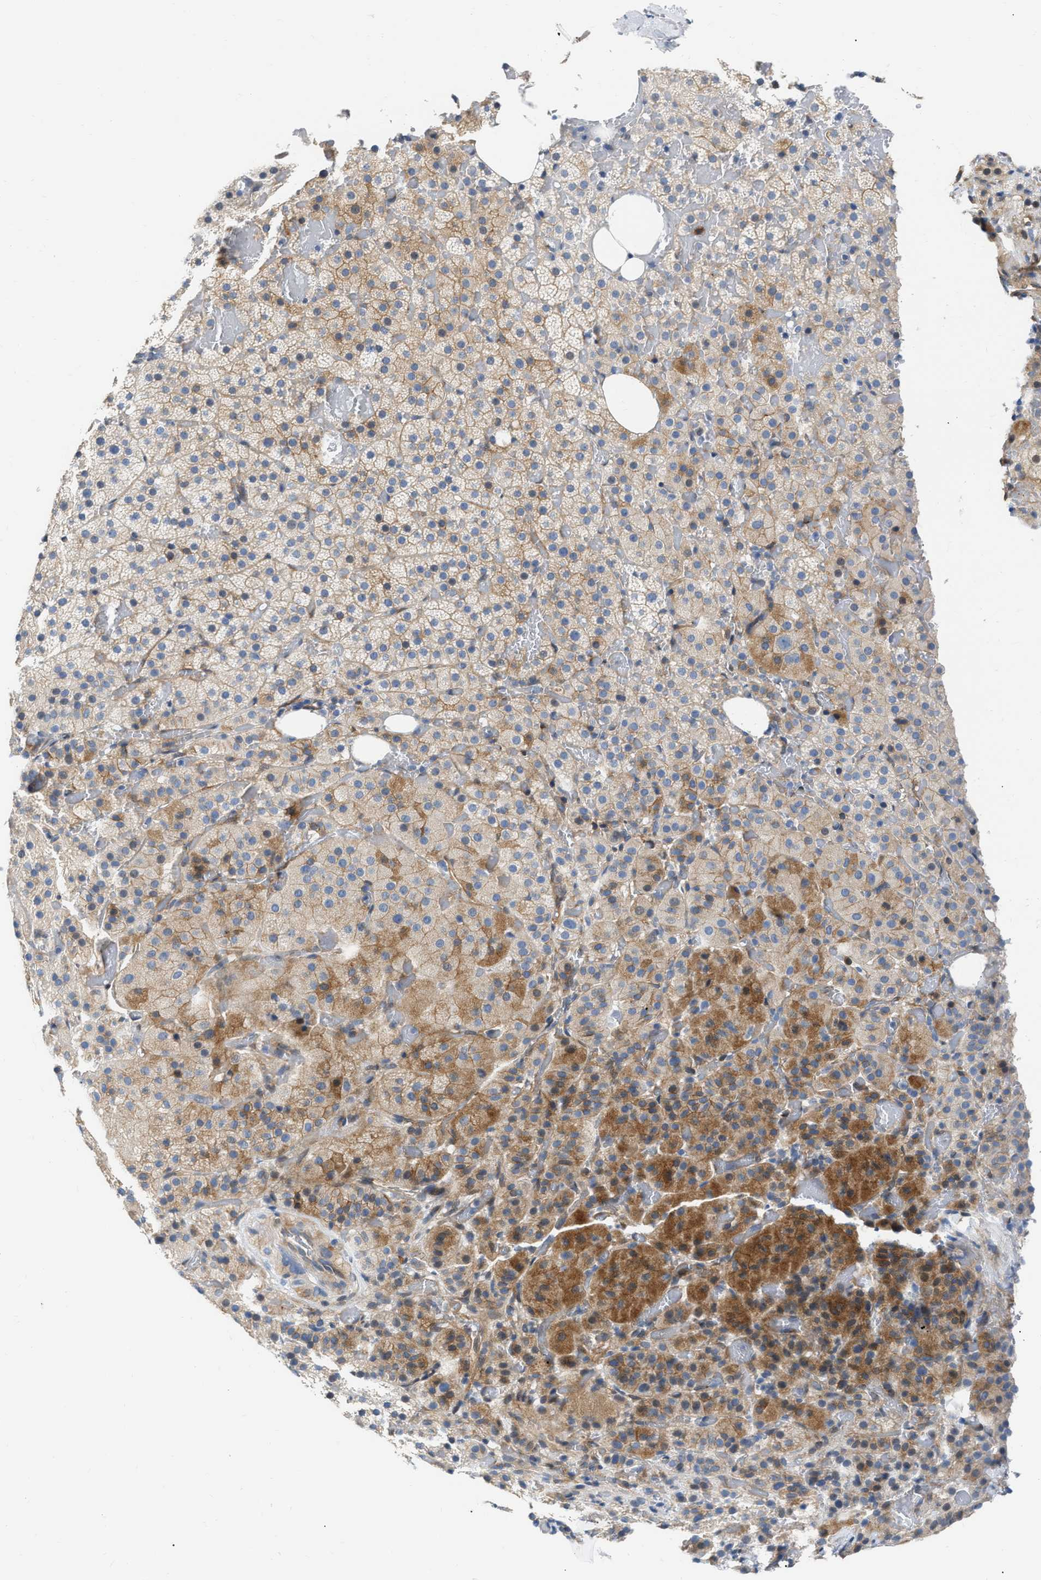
{"staining": {"intensity": "moderate", "quantity": "<25%", "location": "cytoplasmic/membranous"}, "tissue": "adrenal gland", "cell_type": "Glandular cells", "image_type": "normal", "snomed": [{"axis": "morphology", "description": "Normal tissue, NOS"}, {"axis": "topography", "description": "Adrenal gland"}], "caption": "This is a micrograph of immunohistochemistry (IHC) staining of unremarkable adrenal gland, which shows moderate staining in the cytoplasmic/membranous of glandular cells.", "gene": "FHL1", "patient": {"sex": "female", "age": 59}}